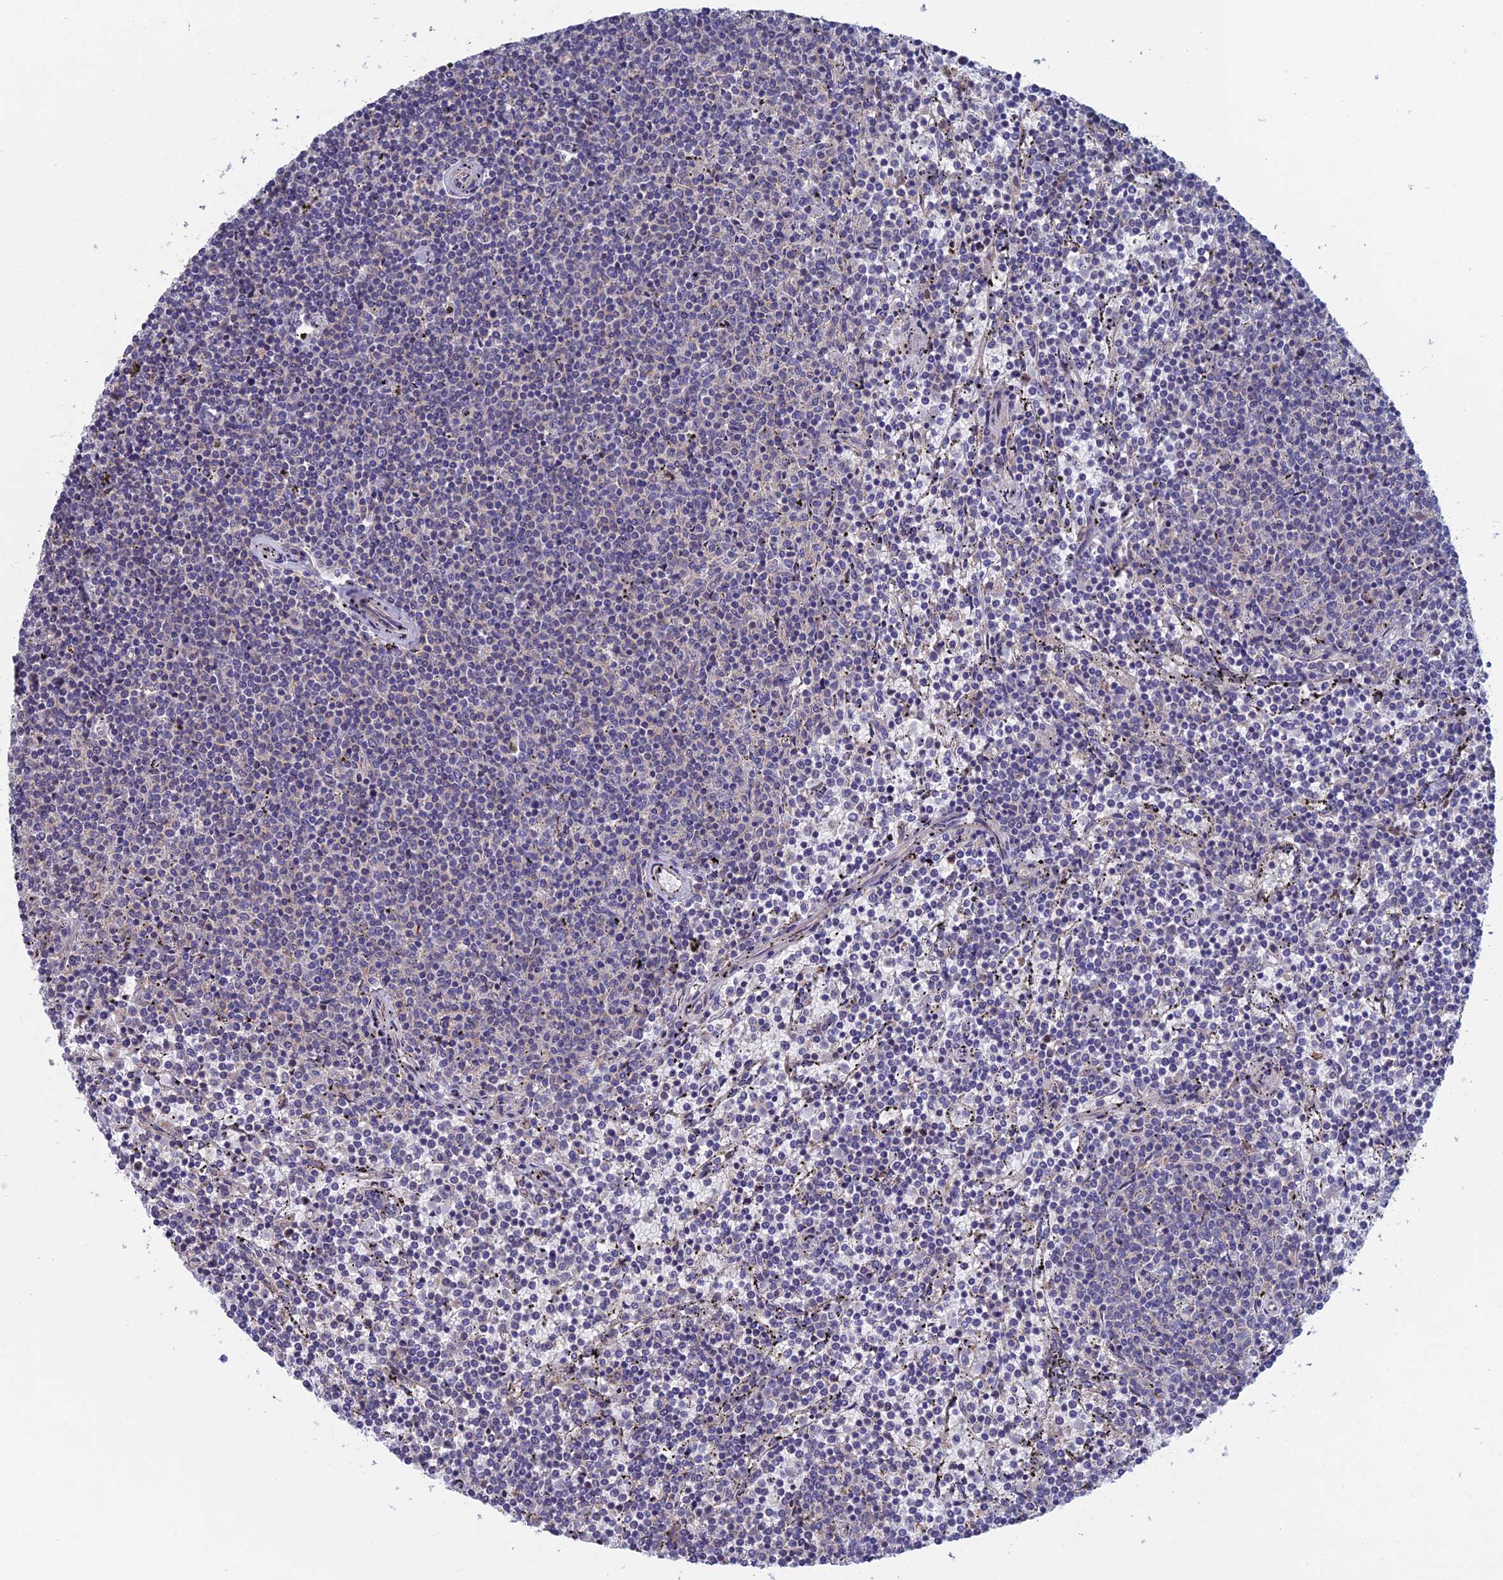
{"staining": {"intensity": "negative", "quantity": "none", "location": "none"}, "tissue": "lymphoma", "cell_type": "Tumor cells", "image_type": "cancer", "snomed": [{"axis": "morphology", "description": "Malignant lymphoma, non-Hodgkin's type, Low grade"}, {"axis": "topography", "description": "Spleen"}], "caption": "The immunohistochemistry (IHC) micrograph has no significant expression in tumor cells of lymphoma tissue. (DAB (3,3'-diaminobenzidine) immunohistochemistry visualized using brightfield microscopy, high magnification).", "gene": "USP37", "patient": {"sex": "female", "age": 50}}